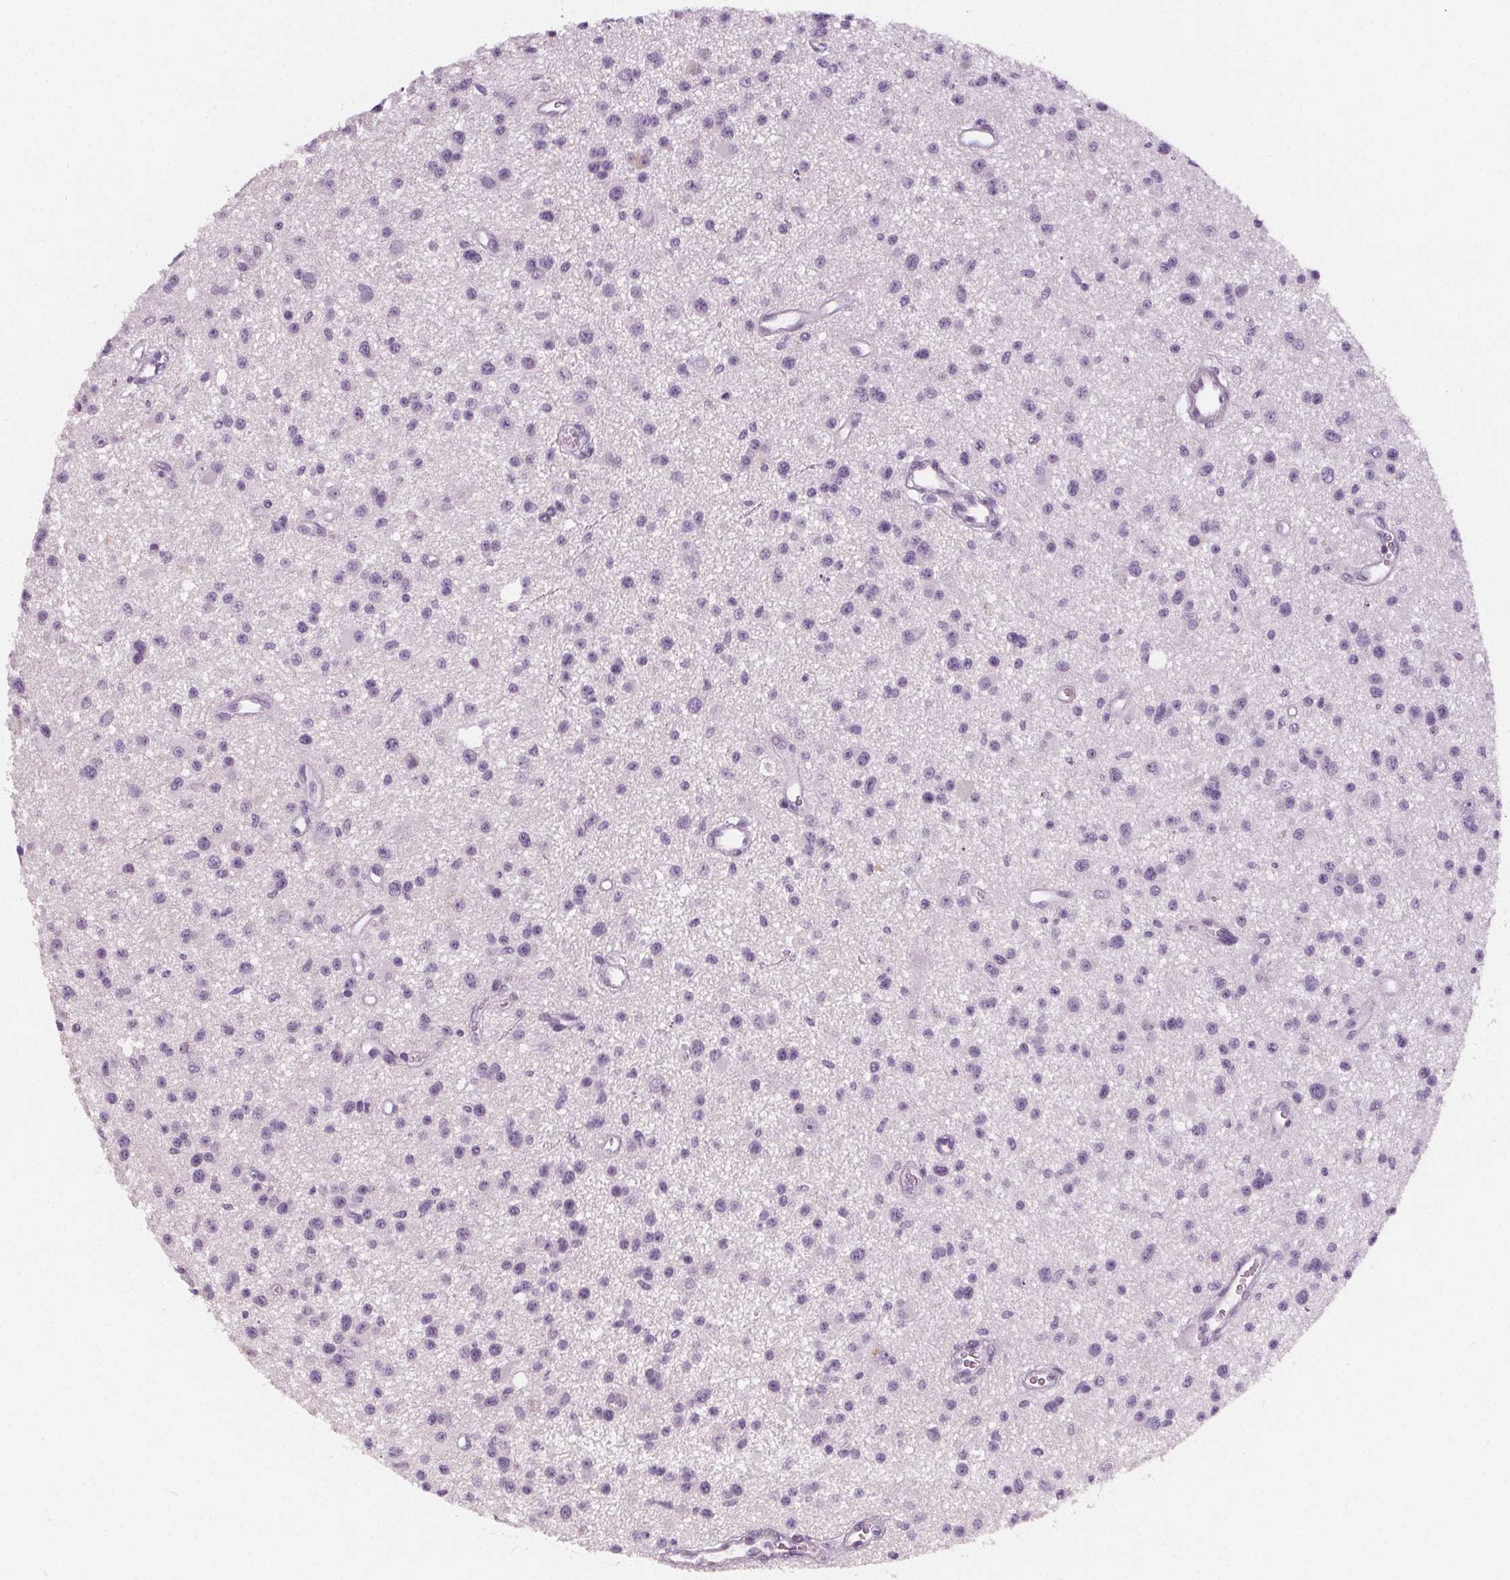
{"staining": {"intensity": "negative", "quantity": "none", "location": "none"}, "tissue": "glioma", "cell_type": "Tumor cells", "image_type": "cancer", "snomed": [{"axis": "morphology", "description": "Glioma, malignant, Low grade"}, {"axis": "topography", "description": "Brain"}], "caption": "Tumor cells are negative for brown protein staining in malignant glioma (low-grade).", "gene": "SLC5A12", "patient": {"sex": "male", "age": 43}}